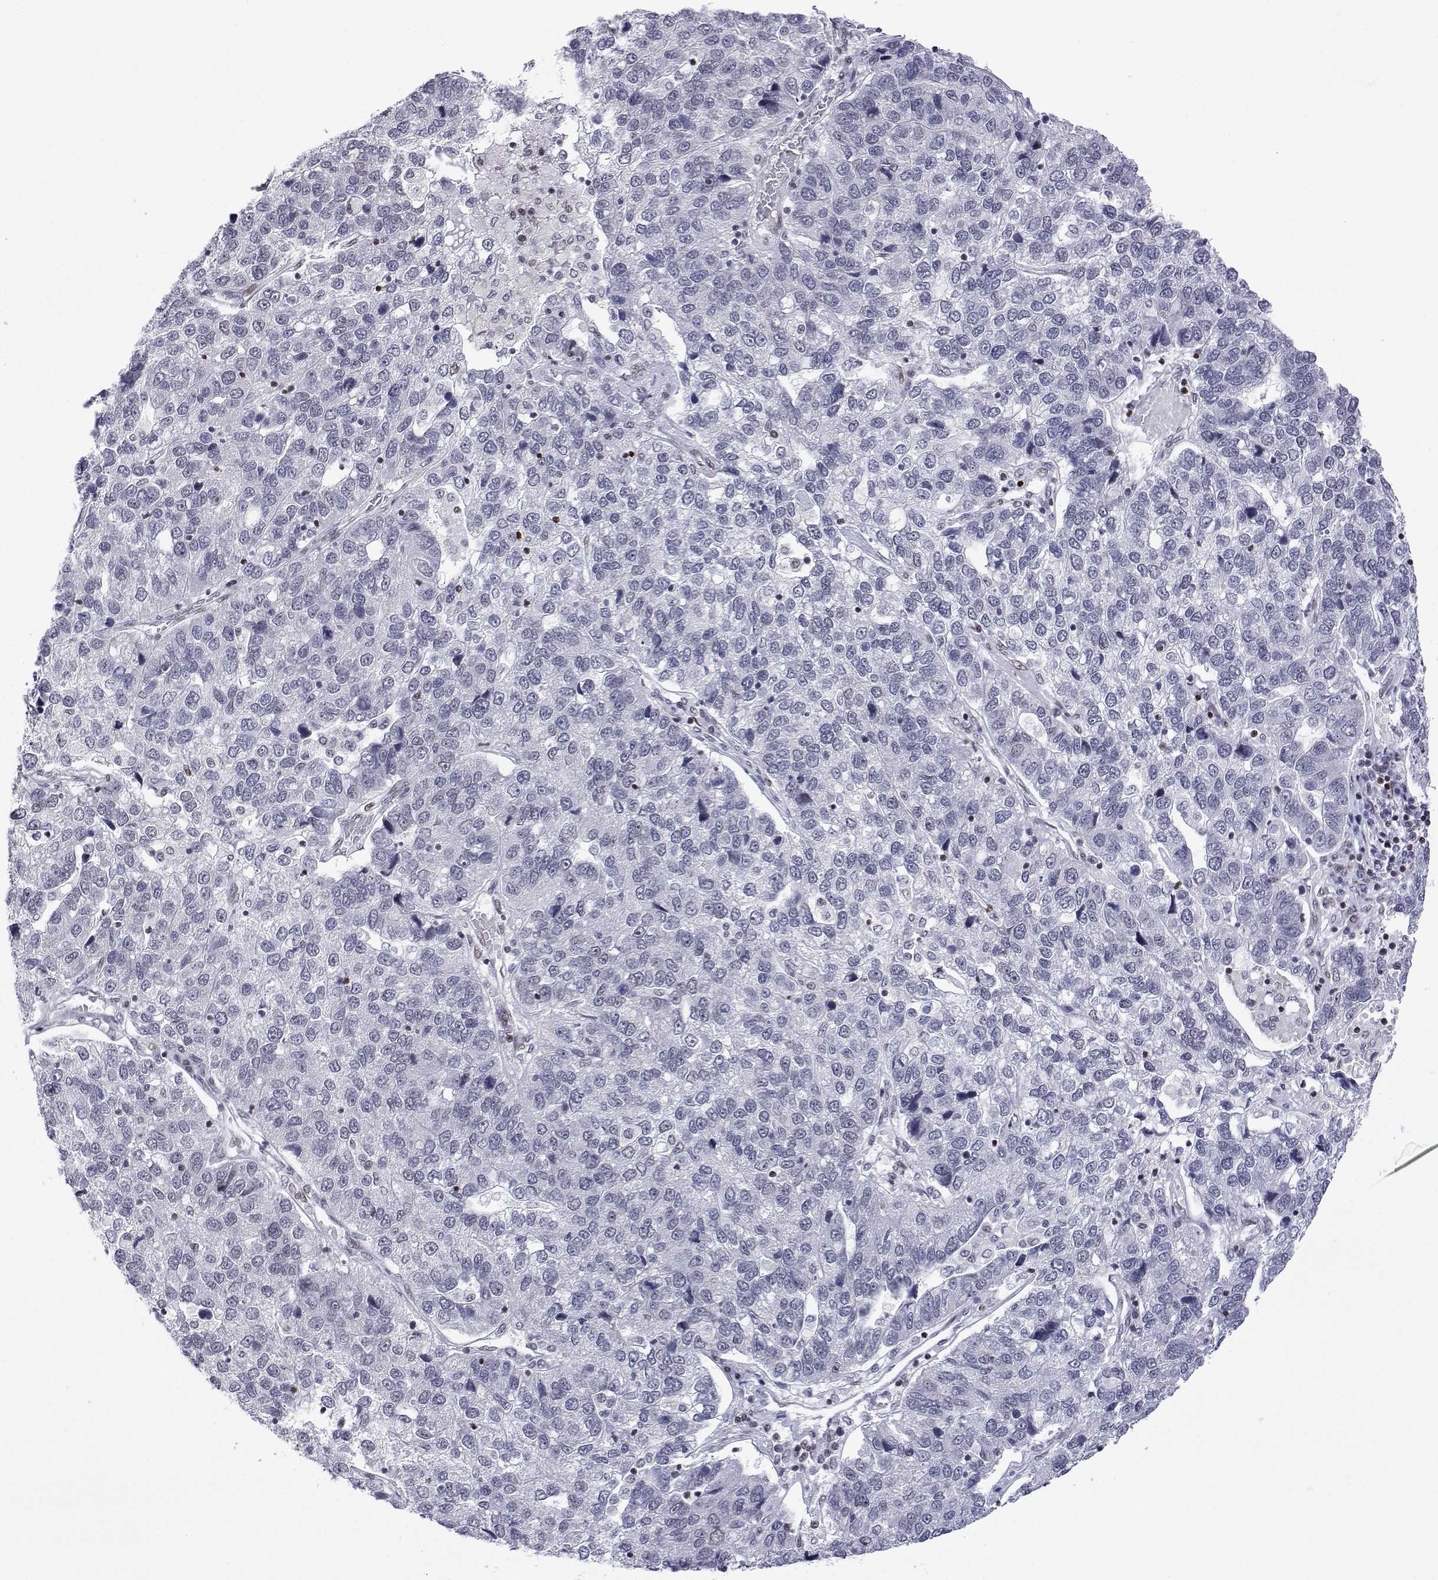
{"staining": {"intensity": "moderate", "quantity": "<25%", "location": "nuclear"}, "tissue": "pancreatic cancer", "cell_type": "Tumor cells", "image_type": "cancer", "snomed": [{"axis": "morphology", "description": "Adenocarcinoma, NOS"}, {"axis": "topography", "description": "Pancreas"}], "caption": "Approximately <25% of tumor cells in human adenocarcinoma (pancreatic) display moderate nuclear protein expression as visualized by brown immunohistochemical staining.", "gene": "XPC", "patient": {"sex": "female", "age": 61}}